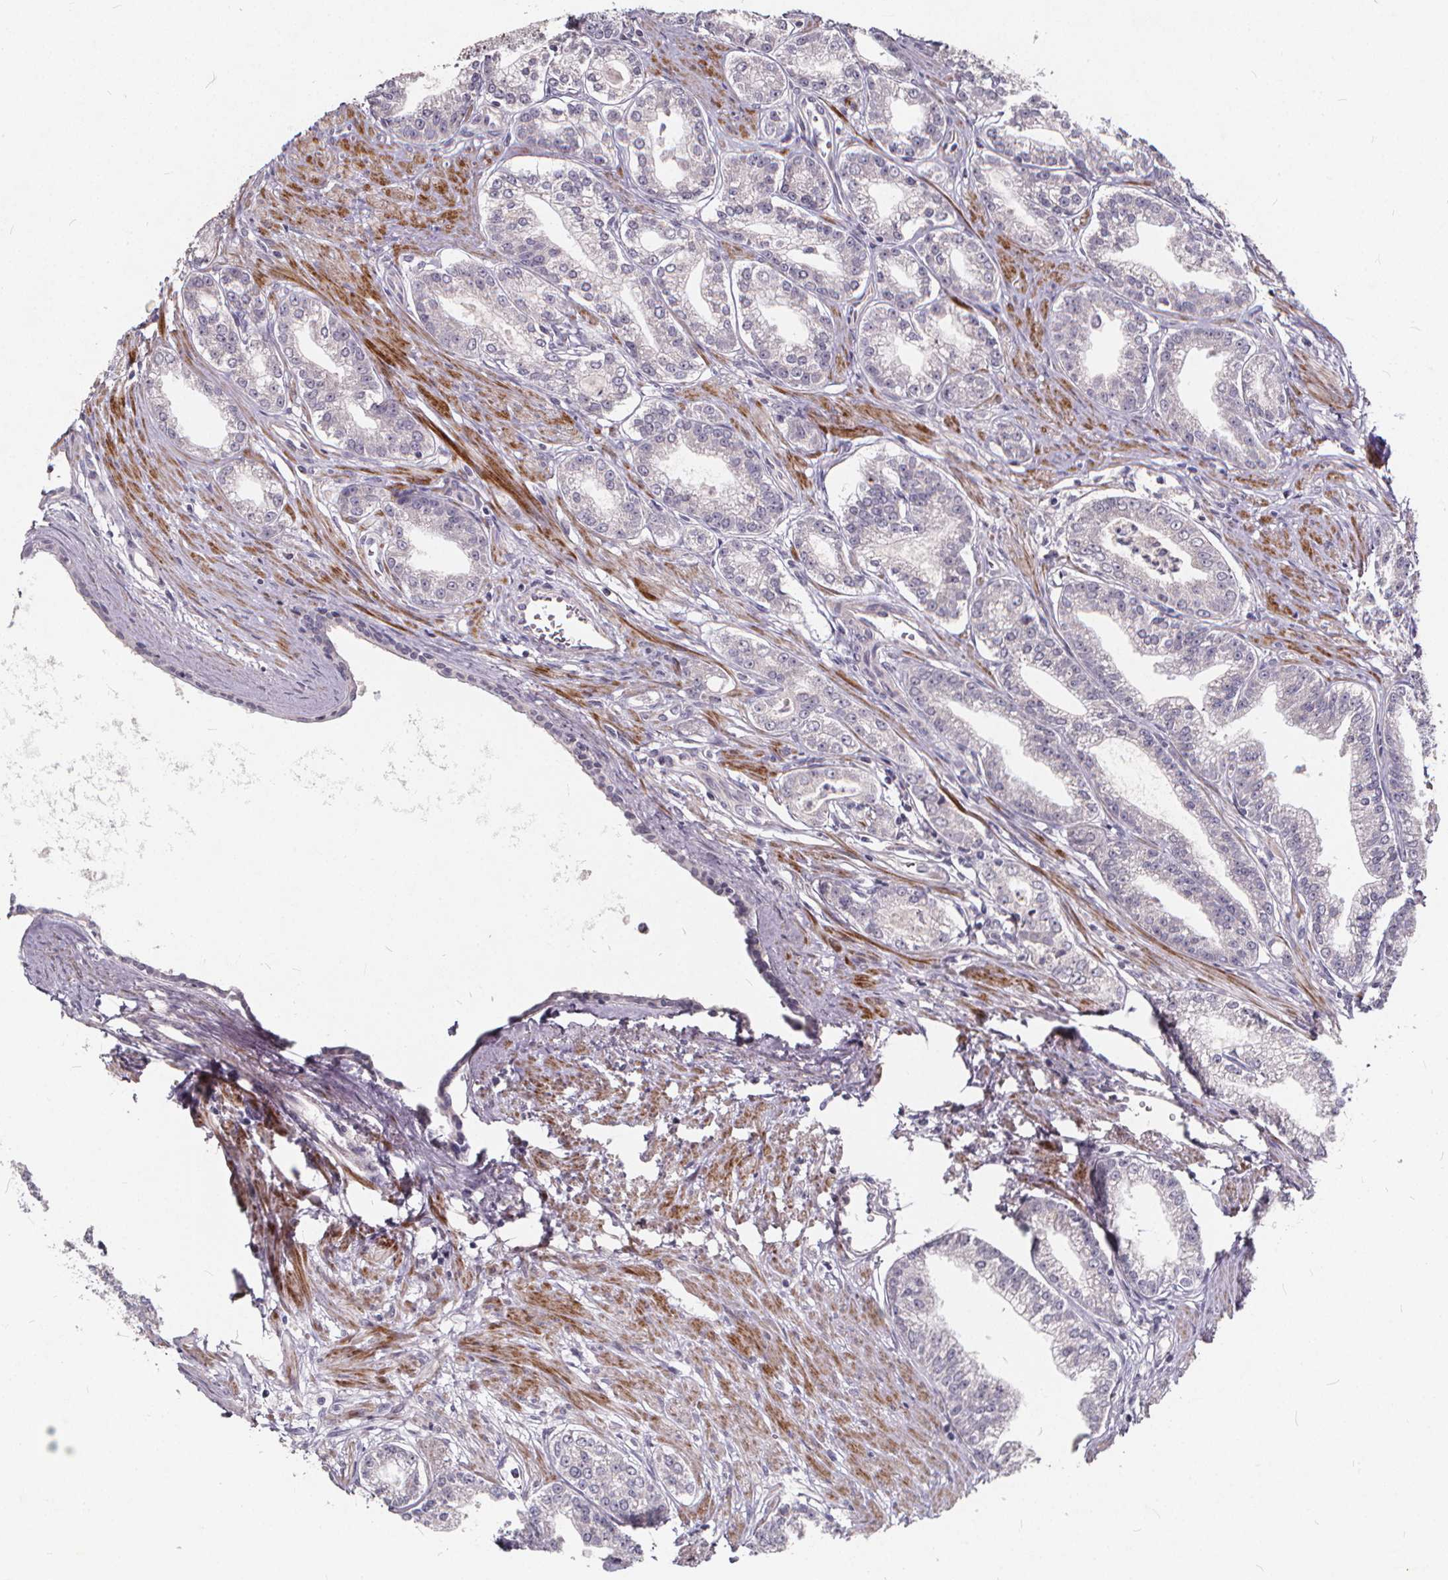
{"staining": {"intensity": "negative", "quantity": "none", "location": "none"}, "tissue": "prostate cancer", "cell_type": "Tumor cells", "image_type": "cancer", "snomed": [{"axis": "morphology", "description": "Adenocarcinoma, NOS"}, {"axis": "topography", "description": "Prostate"}], "caption": "Immunohistochemistry (IHC) image of neoplastic tissue: prostate adenocarcinoma stained with DAB (3,3'-diaminobenzidine) displays no significant protein staining in tumor cells. (DAB (3,3'-diaminobenzidine) IHC visualized using brightfield microscopy, high magnification).", "gene": "TSPAN14", "patient": {"sex": "male", "age": 71}}